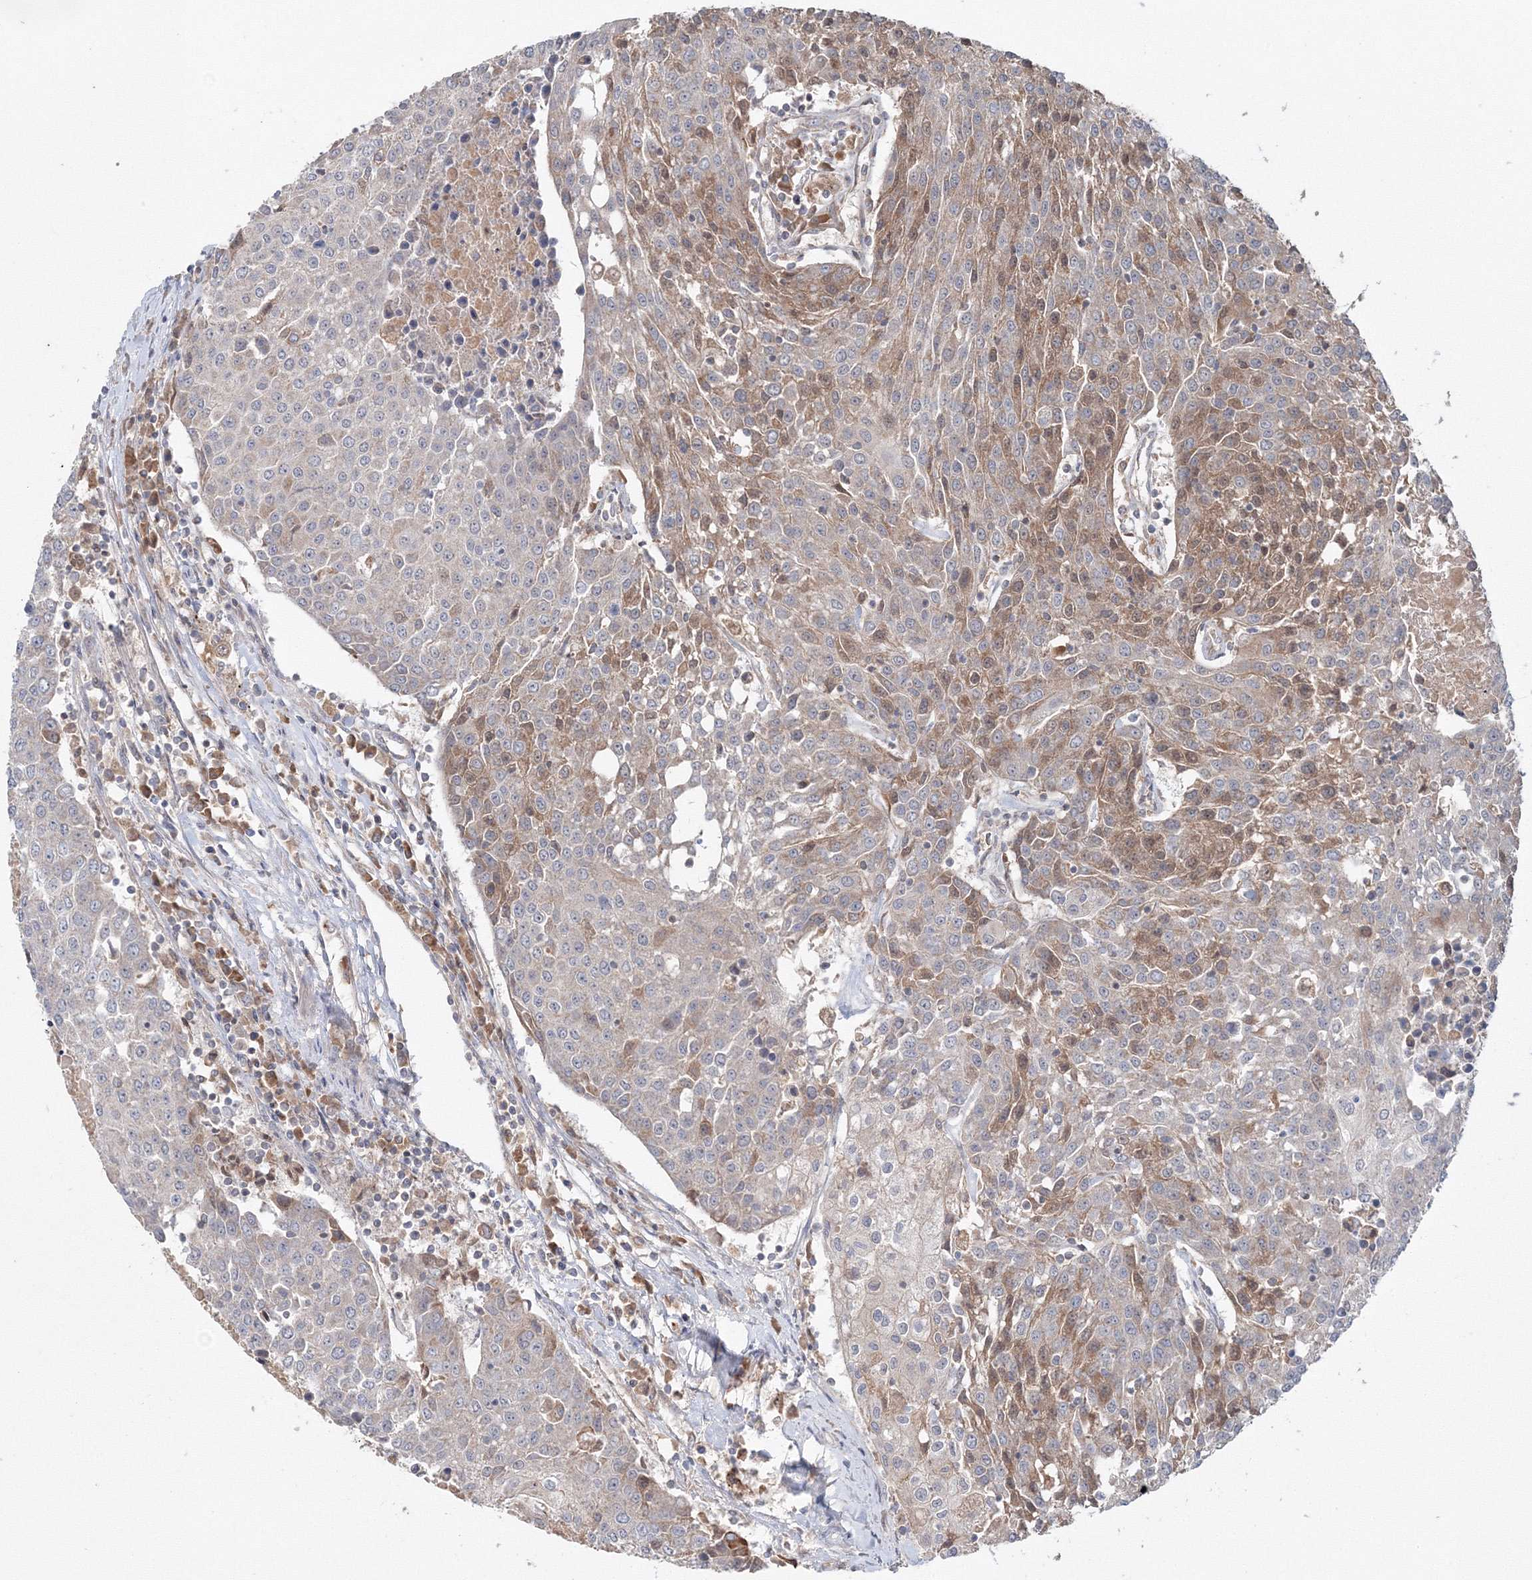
{"staining": {"intensity": "moderate", "quantity": "<25%", "location": "cytoplasmic/membranous"}, "tissue": "urothelial cancer", "cell_type": "Tumor cells", "image_type": "cancer", "snomed": [{"axis": "morphology", "description": "Urothelial carcinoma, High grade"}, {"axis": "topography", "description": "Urinary bladder"}], "caption": "The image shows immunohistochemical staining of urothelial cancer. There is moderate cytoplasmic/membranous expression is seen in about <25% of tumor cells.", "gene": "NOA1", "patient": {"sex": "female", "age": 85}}